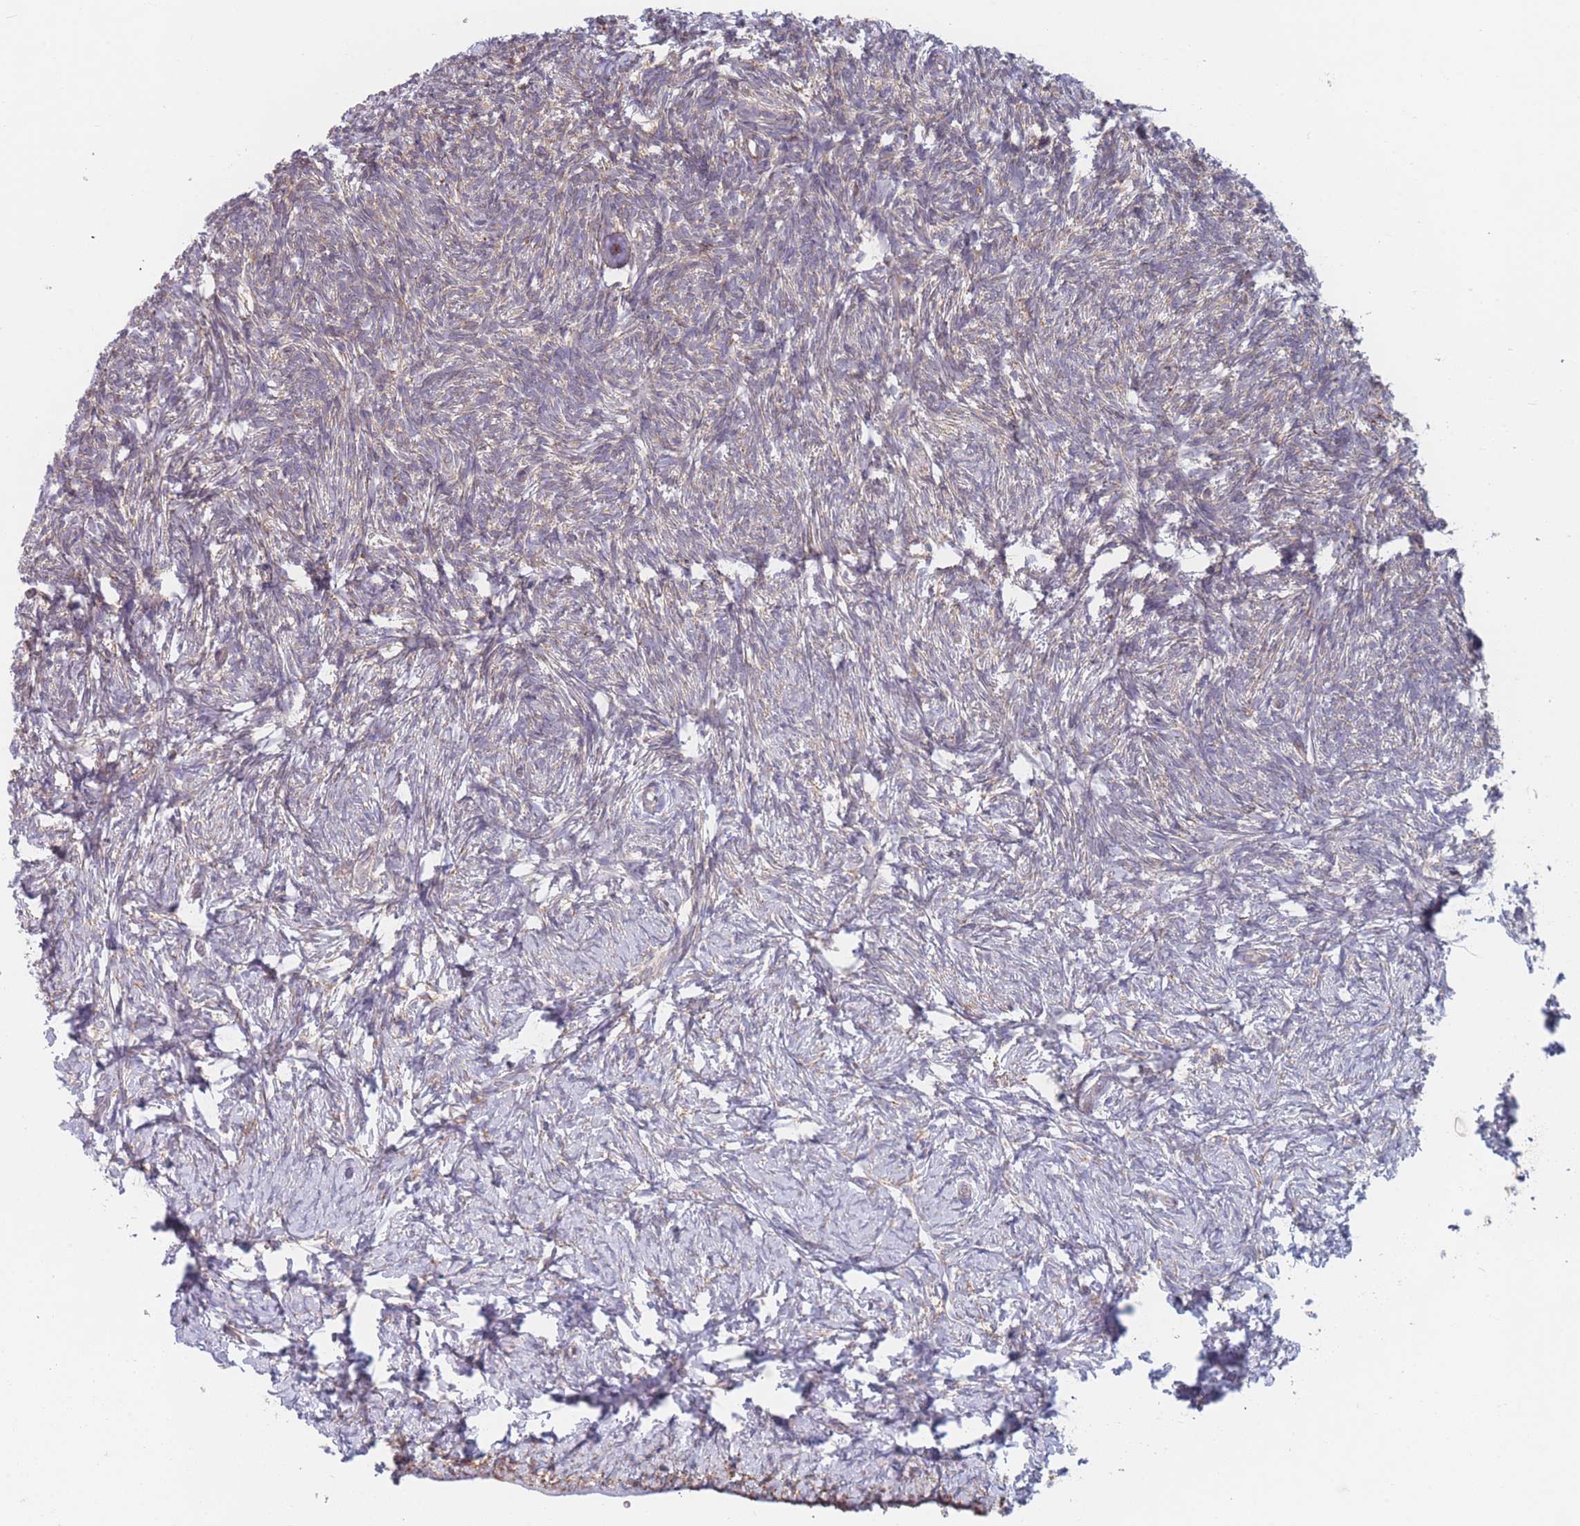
{"staining": {"intensity": "negative", "quantity": "none", "location": "none"}, "tissue": "ovary", "cell_type": "Ovarian stroma cells", "image_type": "normal", "snomed": [{"axis": "morphology", "description": "Normal tissue, NOS"}, {"axis": "topography", "description": "Ovary"}], "caption": "Protein analysis of normal ovary demonstrates no significant staining in ovarian stroma cells.", "gene": "OR7C2", "patient": {"sex": "female", "age": 39}}